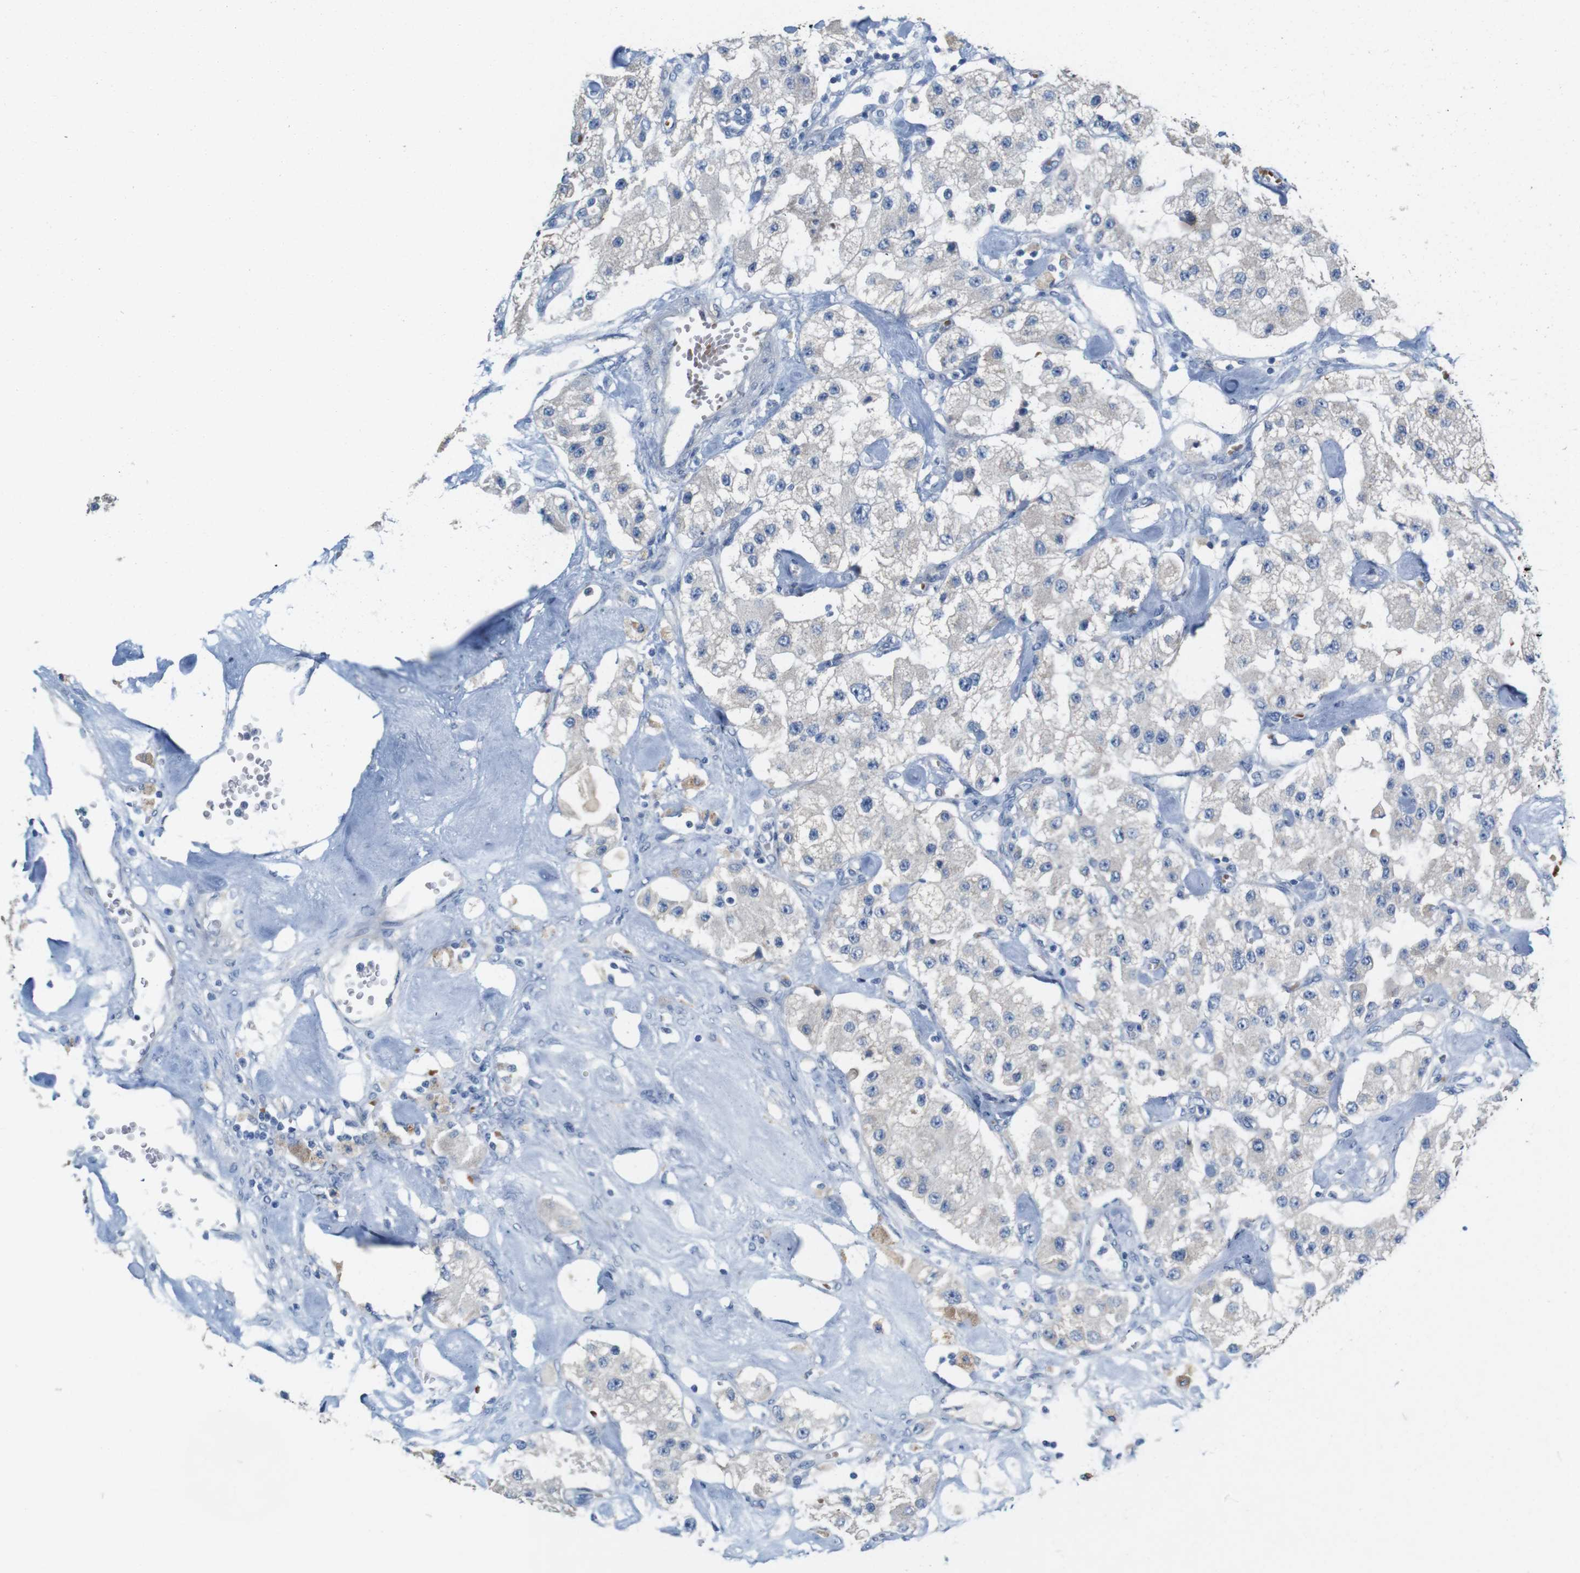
{"staining": {"intensity": "negative", "quantity": "none", "location": "none"}, "tissue": "carcinoid", "cell_type": "Tumor cells", "image_type": "cancer", "snomed": [{"axis": "morphology", "description": "Carcinoid, malignant, NOS"}, {"axis": "topography", "description": "Pancreas"}], "caption": "Immunohistochemistry histopathology image of carcinoid stained for a protein (brown), which reveals no positivity in tumor cells.", "gene": "IGSF8", "patient": {"sex": "male", "age": 41}}